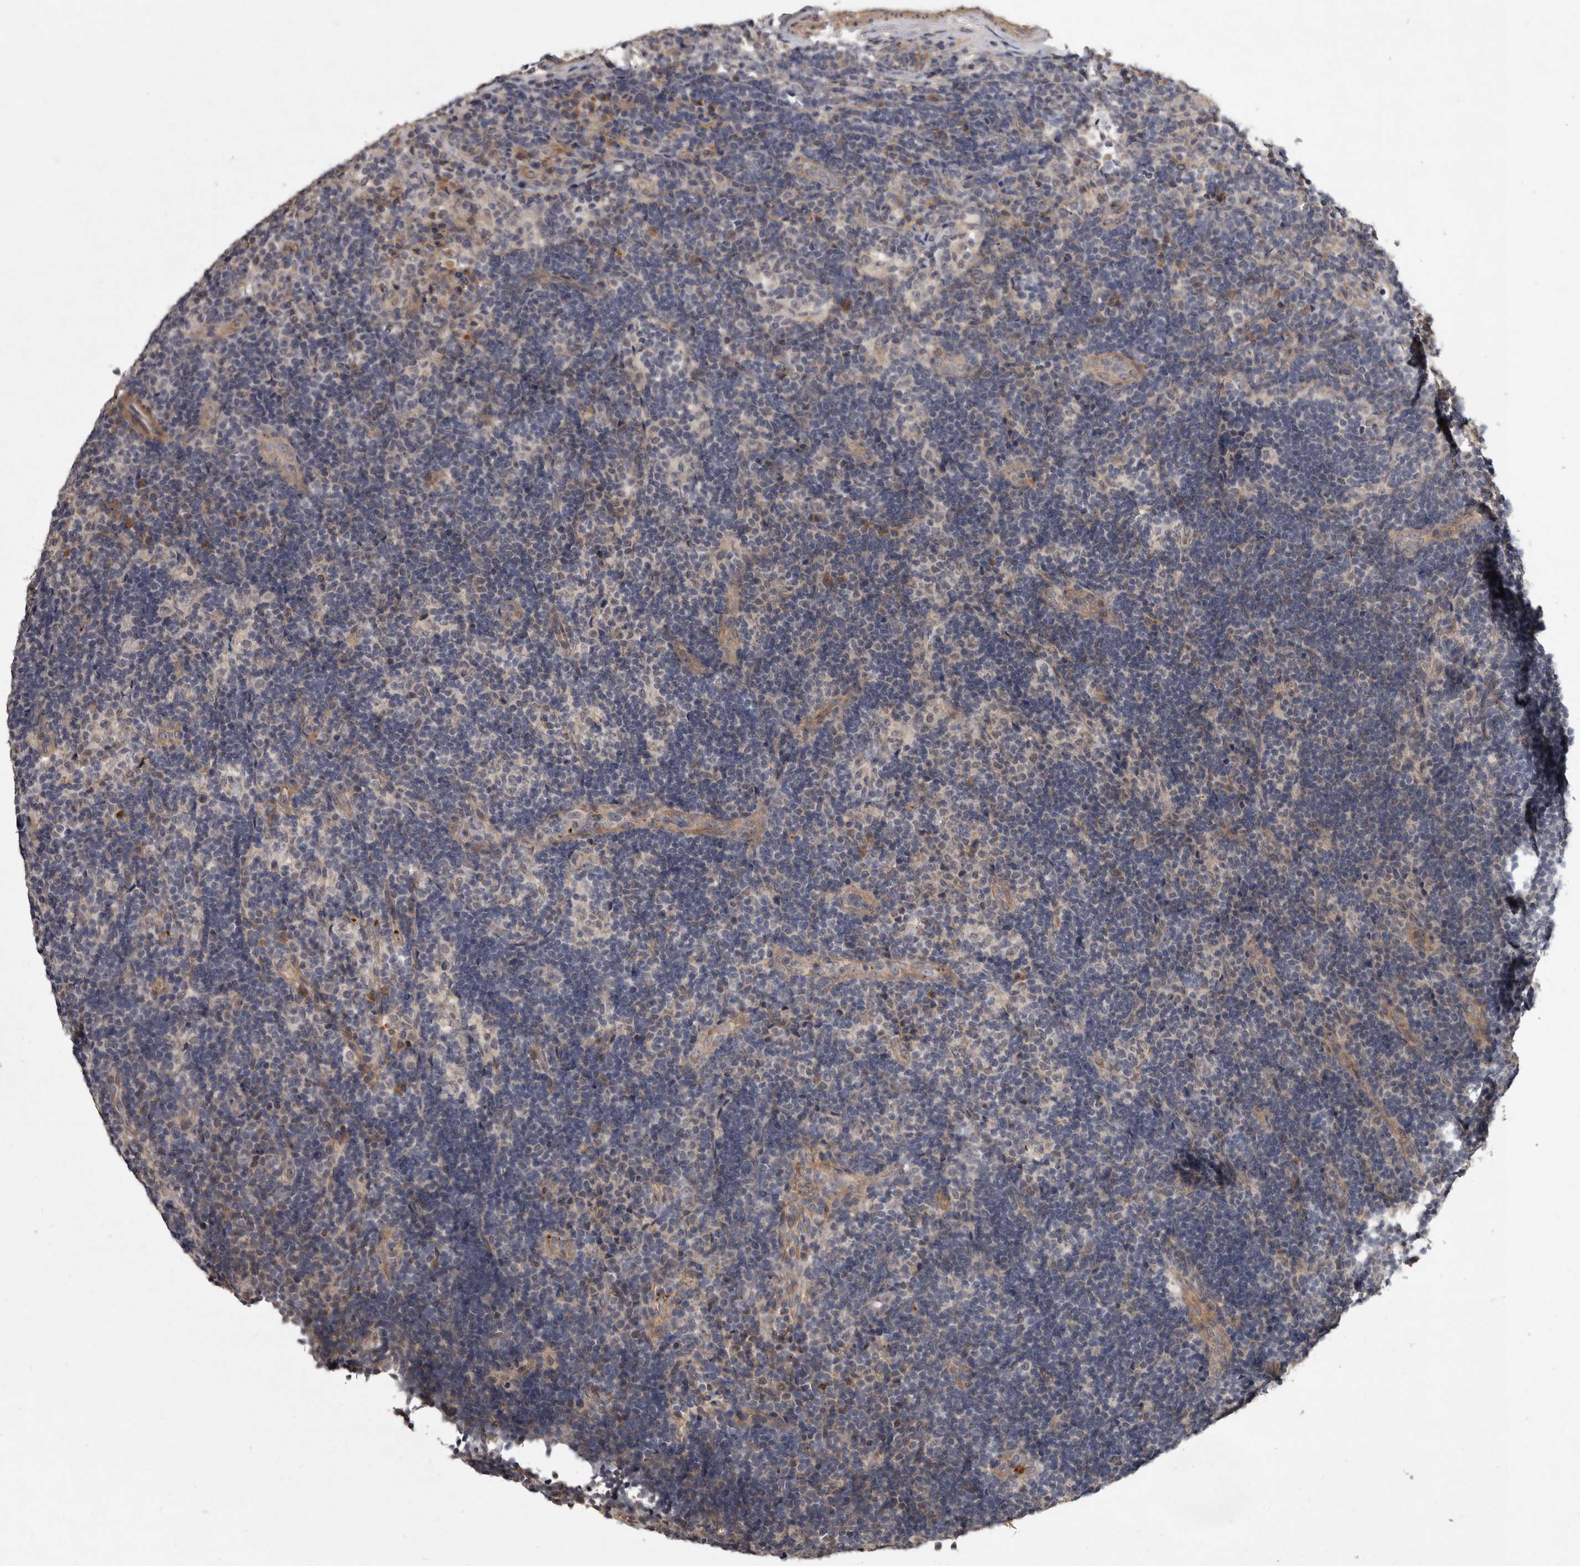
{"staining": {"intensity": "moderate", "quantity": "<25%", "location": "cytoplasmic/membranous"}, "tissue": "lymph node", "cell_type": "Non-germinal center cells", "image_type": "normal", "snomed": [{"axis": "morphology", "description": "Normal tissue, NOS"}, {"axis": "topography", "description": "Lymph node"}], "caption": "The histopathology image shows staining of unremarkable lymph node, revealing moderate cytoplasmic/membranous protein positivity (brown color) within non-germinal center cells.", "gene": "DNAJC28", "patient": {"sex": "female", "age": 22}}